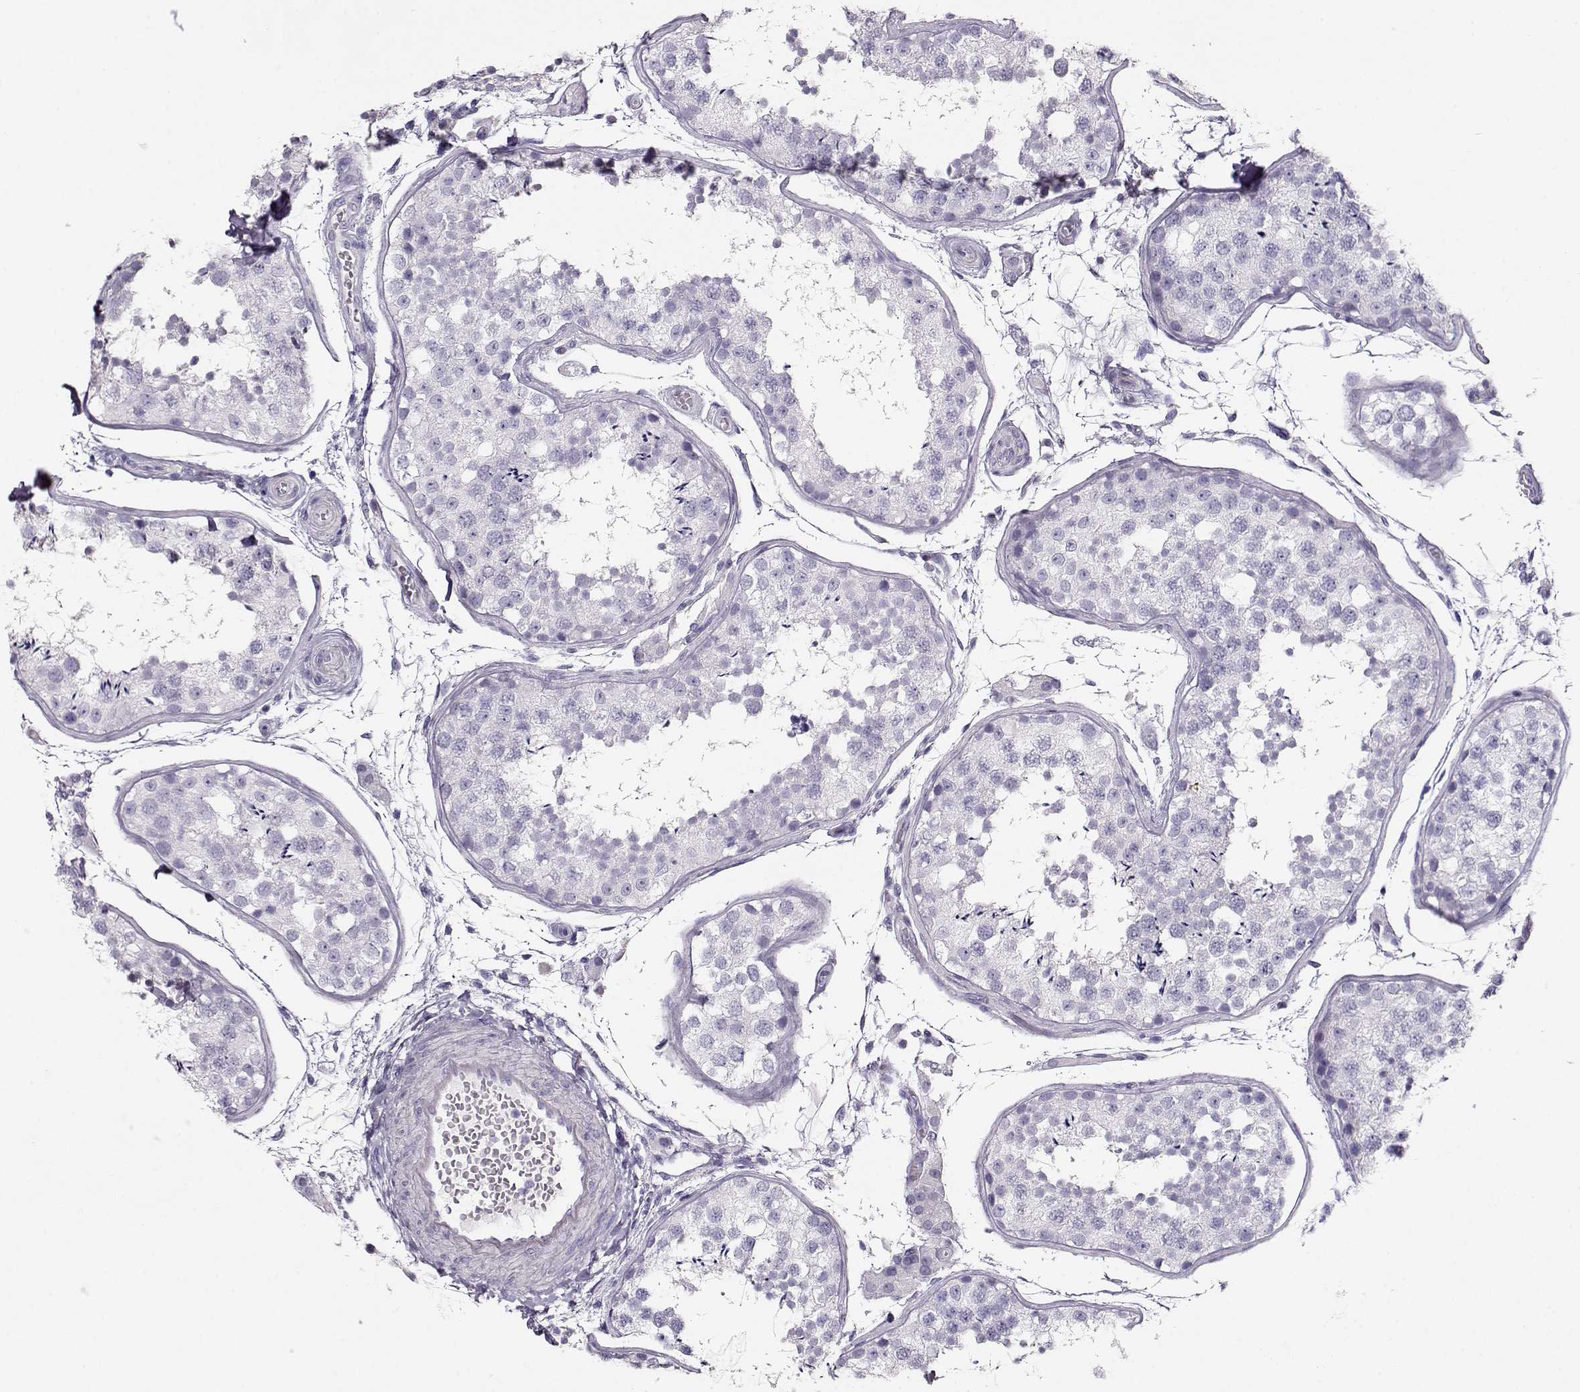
{"staining": {"intensity": "negative", "quantity": "none", "location": "none"}, "tissue": "testis", "cell_type": "Cells in seminiferous ducts", "image_type": "normal", "snomed": [{"axis": "morphology", "description": "Normal tissue, NOS"}, {"axis": "topography", "description": "Testis"}], "caption": "Micrograph shows no protein positivity in cells in seminiferous ducts of benign testis.", "gene": "ACTN2", "patient": {"sex": "male", "age": 29}}